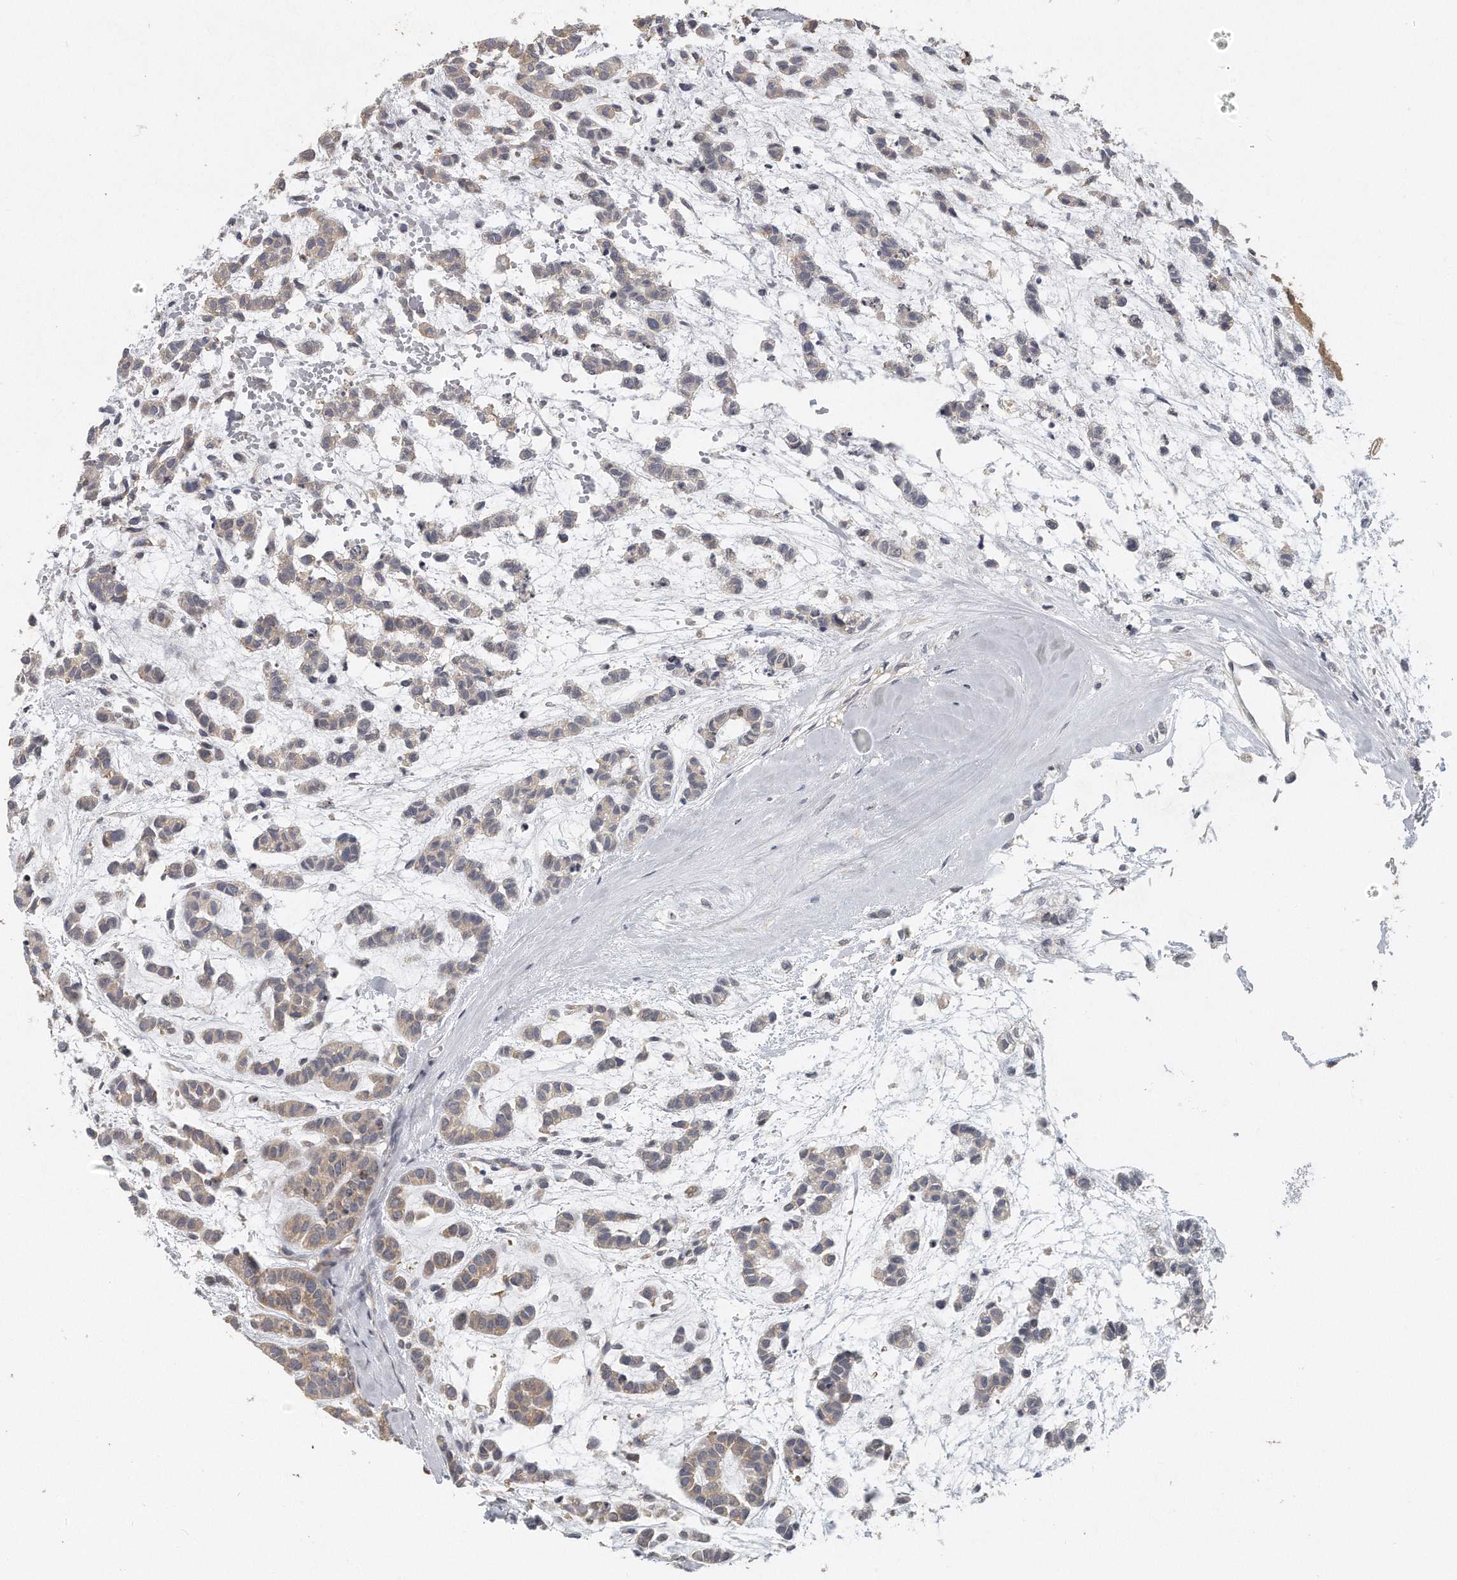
{"staining": {"intensity": "moderate", "quantity": "25%-75%", "location": "cytoplasmic/membranous"}, "tissue": "head and neck cancer", "cell_type": "Tumor cells", "image_type": "cancer", "snomed": [{"axis": "morphology", "description": "Adenocarcinoma, NOS"}, {"axis": "morphology", "description": "Adenoma, NOS"}, {"axis": "topography", "description": "Head-Neck"}], "caption": "Immunohistochemical staining of human head and neck cancer (adenoma) reveals medium levels of moderate cytoplasmic/membranous protein positivity in about 25%-75% of tumor cells.", "gene": "EIF3I", "patient": {"sex": "female", "age": 55}}